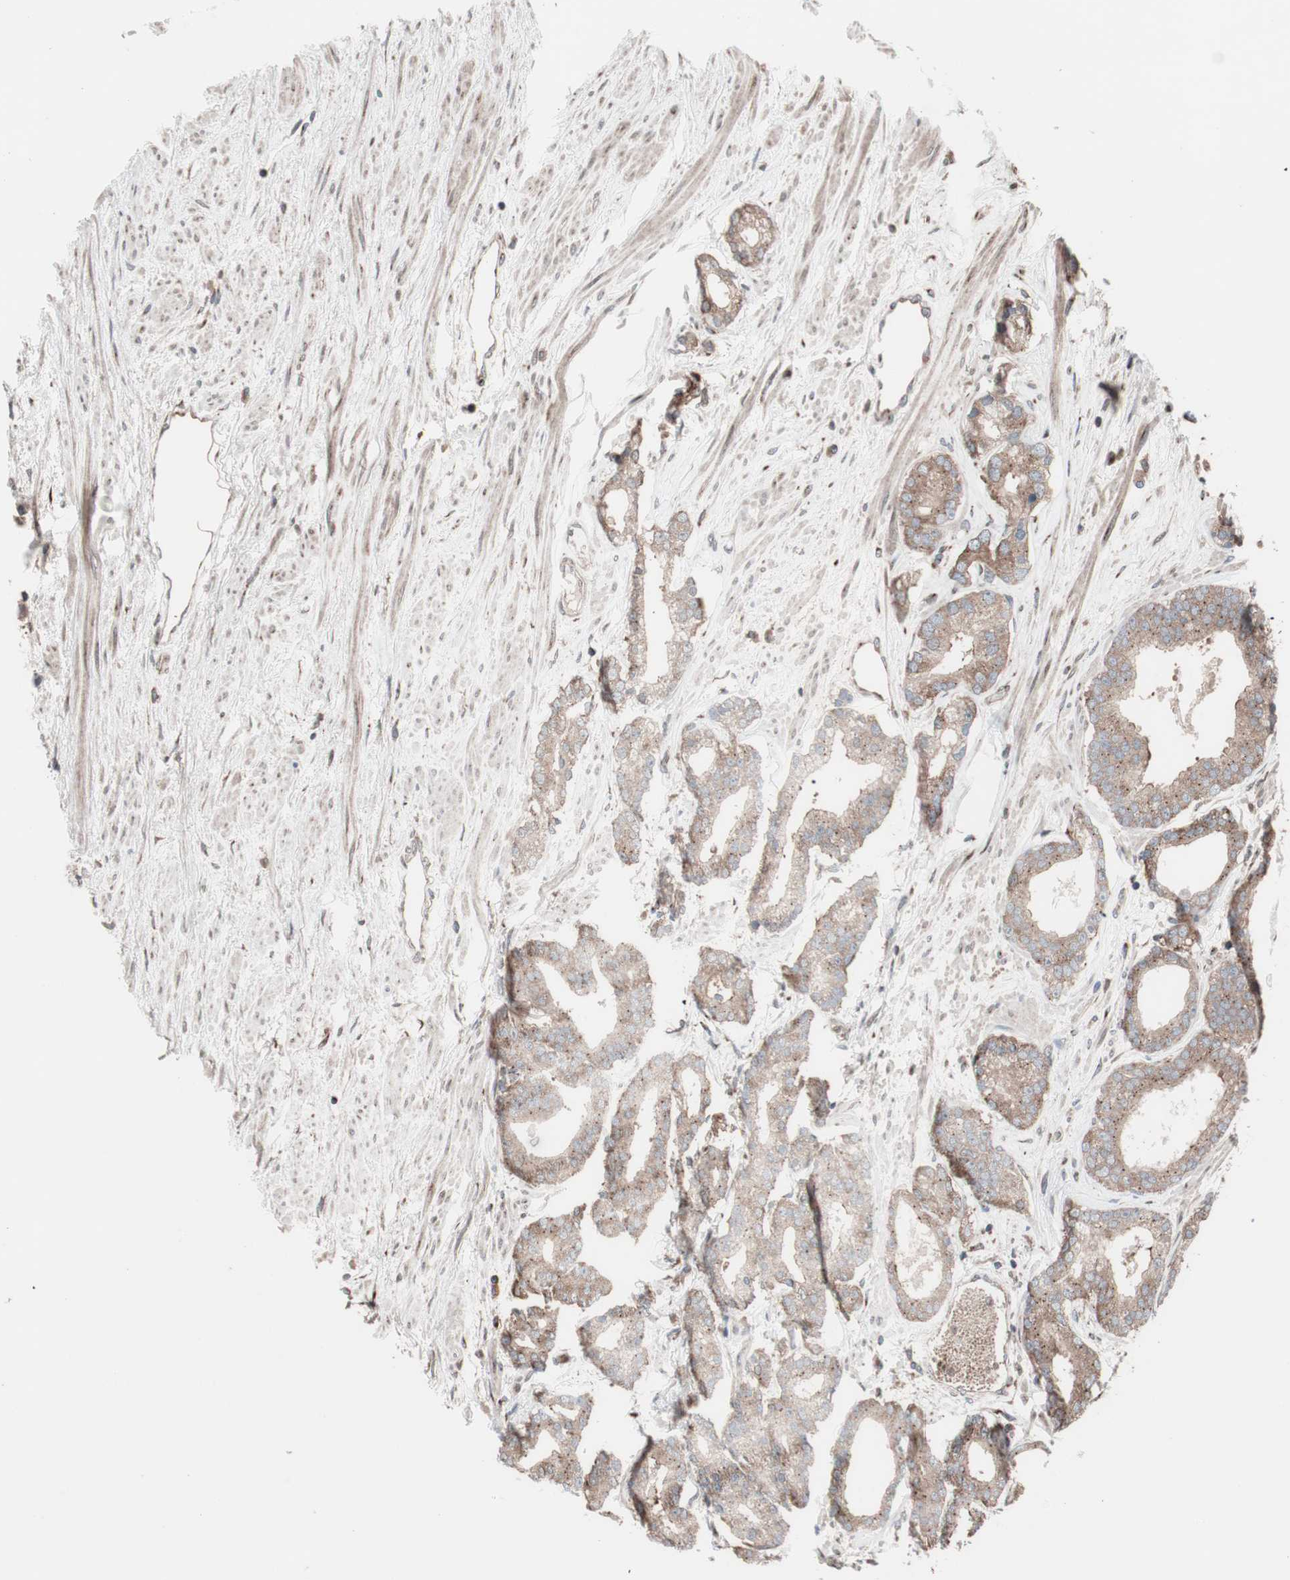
{"staining": {"intensity": "weak", "quantity": ">75%", "location": "cytoplasmic/membranous"}, "tissue": "prostate cancer", "cell_type": "Tumor cells", "image_type": "cancer", "snomed": [{"axis": "morphology", "description": "Adenocarcinoma, Low grade"}, {"axis": "topography", "description": "Prostate"}], "caption": "Immunohistochemical staining of human adenocarcinoma (low-grade) (prostate) displays weak cytoplasmic/membranous protein expression in approximately >75% of tumor cells.", "gene": "SEC31A", "patient": {"sex": "male", "age": 63}}